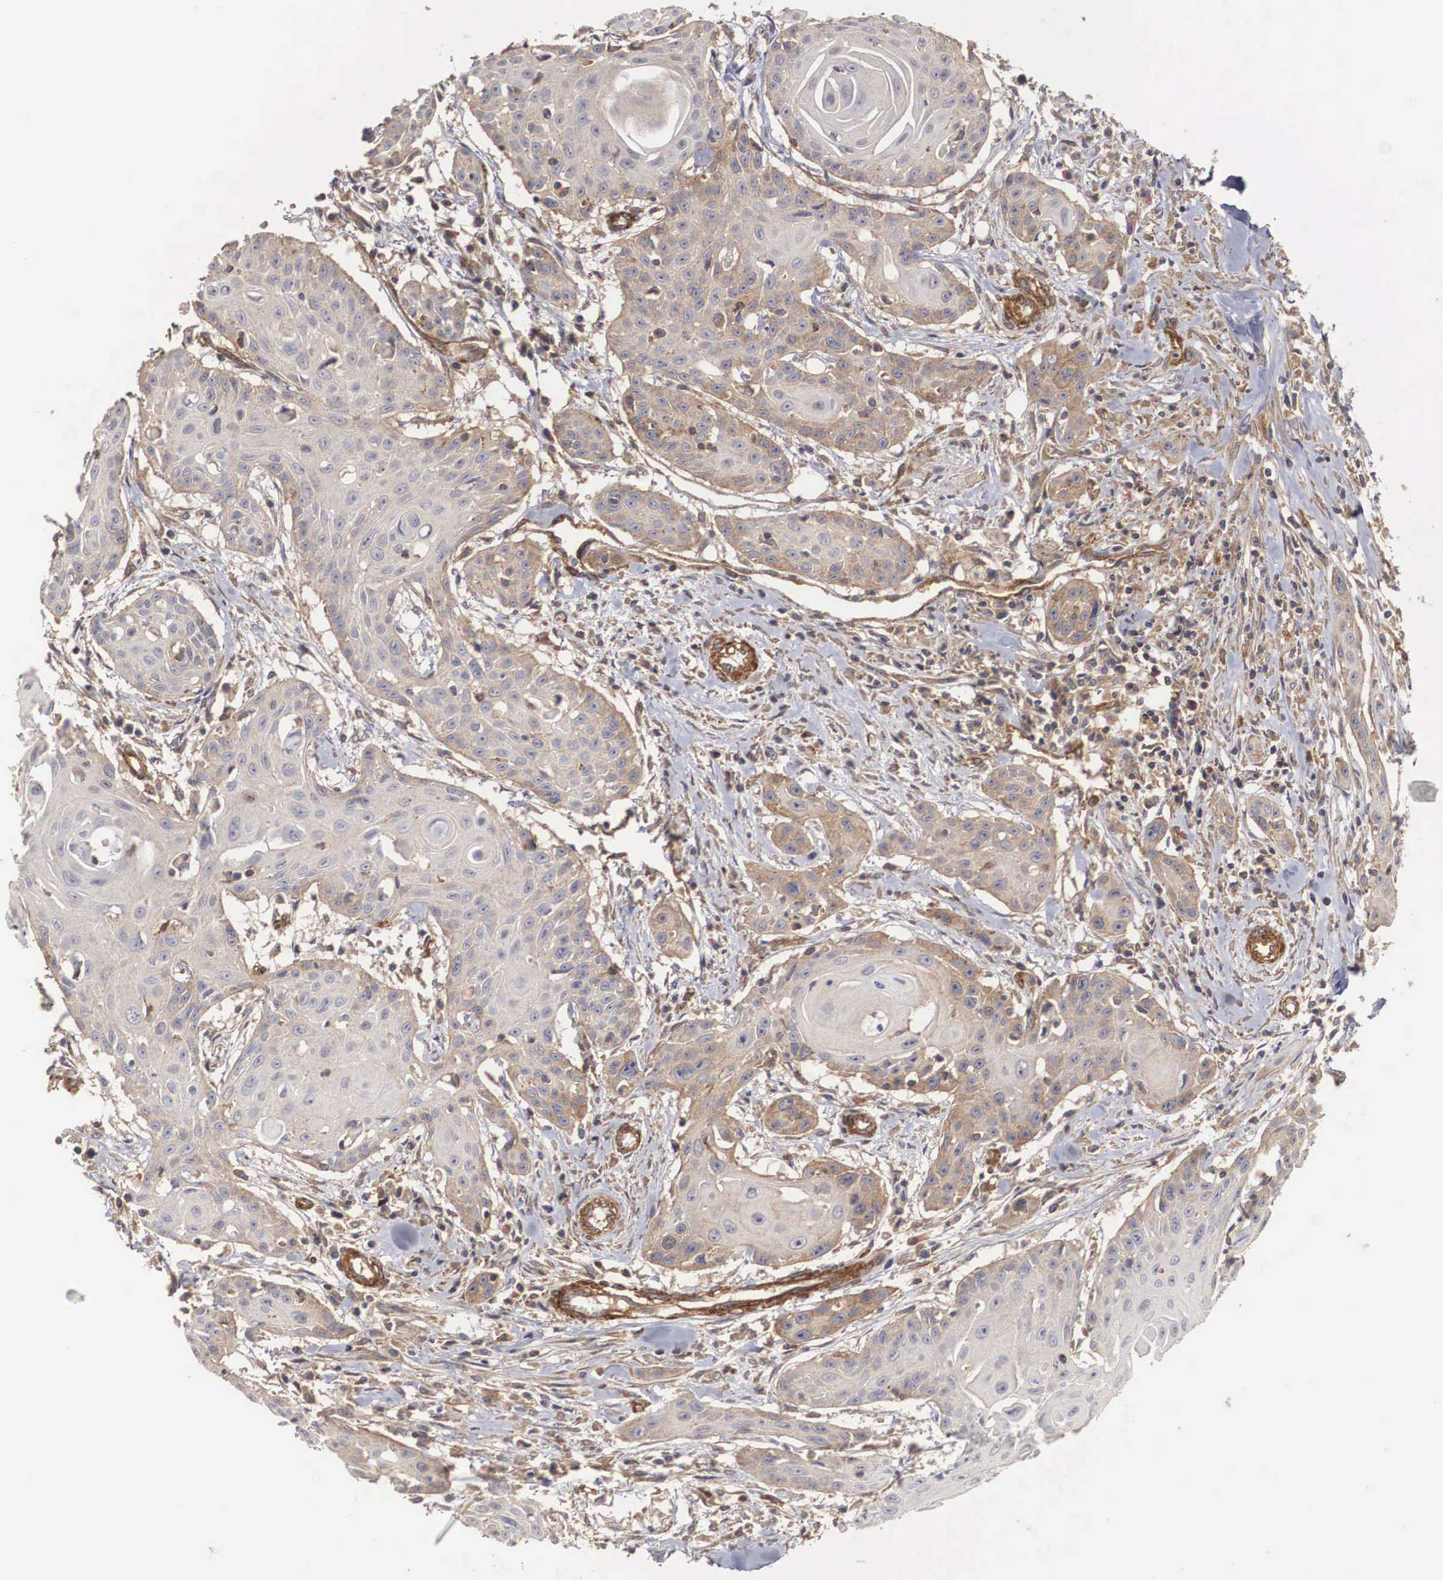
{"staining": {"intensity": "weak", "quantity": "25%-75%", "location": "cytoplasmic/membranous"}, "tissue": "head and neck cancer", "cell_type": "Tumor cells", "image_type": "cancer", "snomed": [{"axis": "morphology", "description": "Squamous cell carcinoma, NOS"}, {"axis": "morphology", "description": "Squamous cell carcinoma, metastatic, NOS"}, {"axis": "topography", "description": "Lymph node"}, {"axis": "topography", "description": "Salivary gland"}, {"axis": "topography", "description": "Head-Neck"}], "caption": "Protein positivity by immunohistochemistry (IHC) shows weak cytoplasmic/membranous positivity in about 25%-75% of tumor cells in head and neck metastatic squamous cell carcinoma.", "gene": "ARMCX4", "patient": {"sex": "female", "age": 74}}